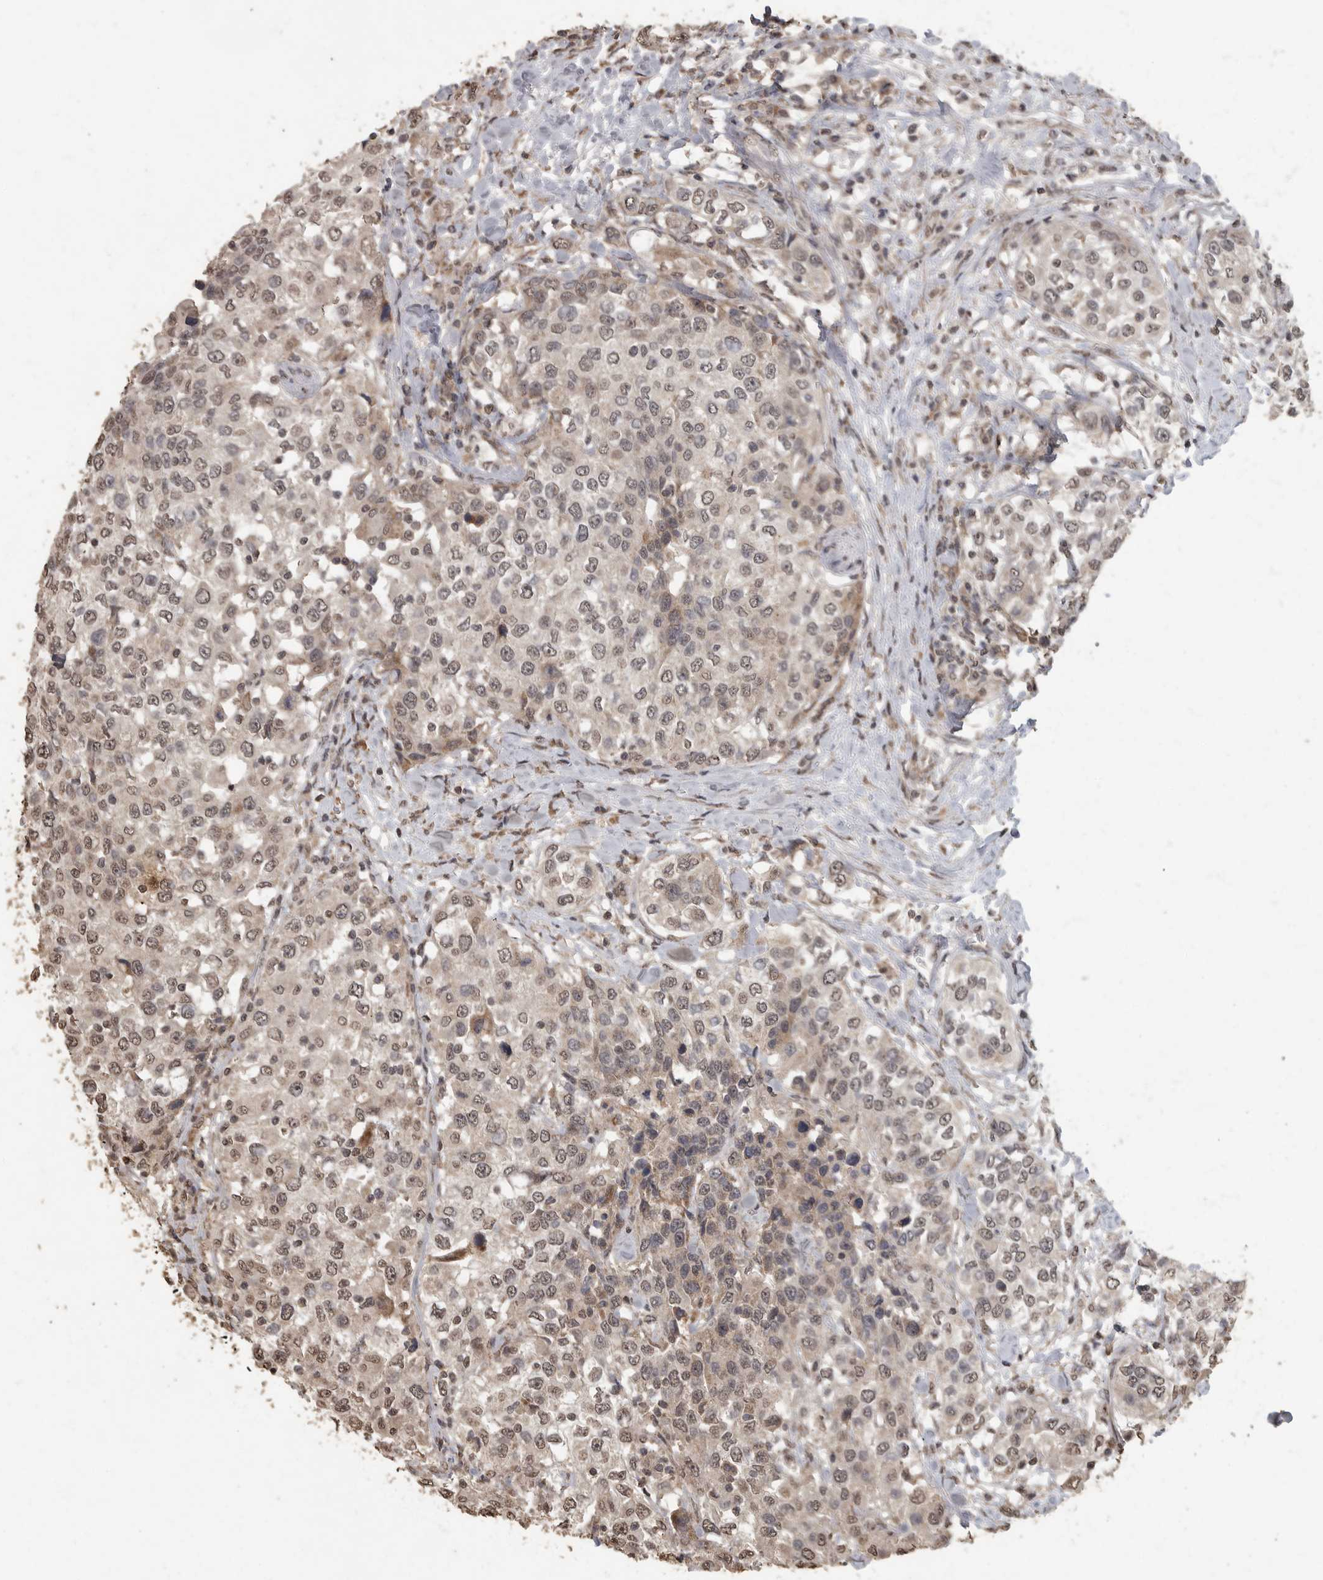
{"staining": {"intensity": "weak", "quantity": ">75%", "location": "nuclear"}, "tissue": "urothelial cancer", "cell_type": "Tumor cells", "image_type": "cancer", "snomed": [{"axis": "morphology", "description": "Urothelial carcinoma, High grade"}, {"axis": "topography", "description": "Urinary bladder"}], "caption": "DAB immunohistochemical staining of urothelial cancer demonstrates weak nuclear protein expression in about >75% of tumor cells.", "gene": "MAFG", "patient": {"sex": "female", "age": 80}}